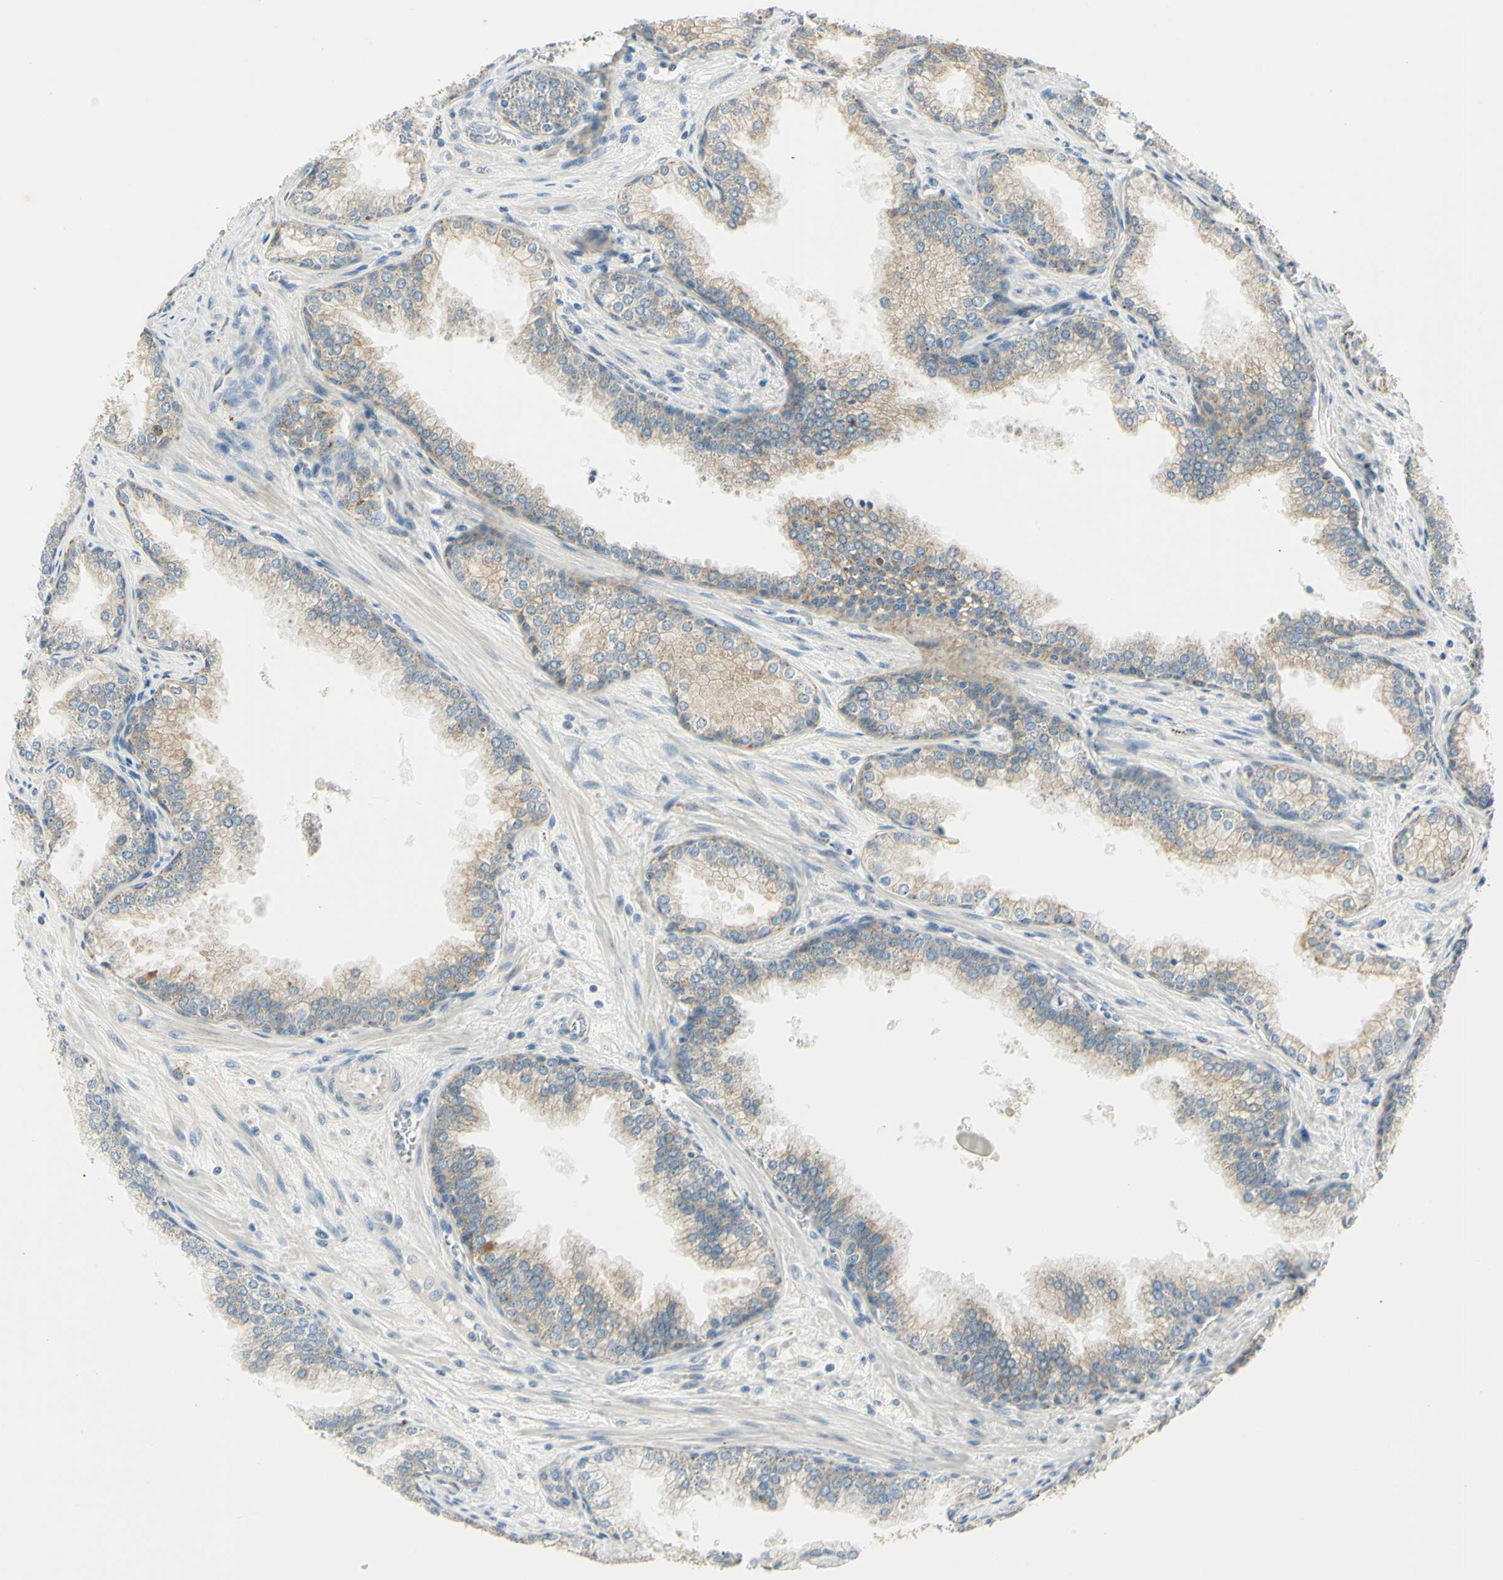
{"staining": {"intensity": "weak", "quantity": ">75%", "location": "cytoplasmic/membranous"}, "tissue": "prostate cancer", "cell_type": "Tumor cells", "image_type": "cancer", "snomed": [{"axis": "morphology", "description": "Adenocarcinoma, Low grade"}, {"axis": "topography", "description": "Prostate"}], "caption": "There is low levels of weak cytoplasmic/membranous expression in tumor cells of prostate low-grade adenocarcinoma, as demonstrated by immunohistochemical staining (brown color).", "gene": "LAMA3", "patient": {"sex": "male", "age": 60}}